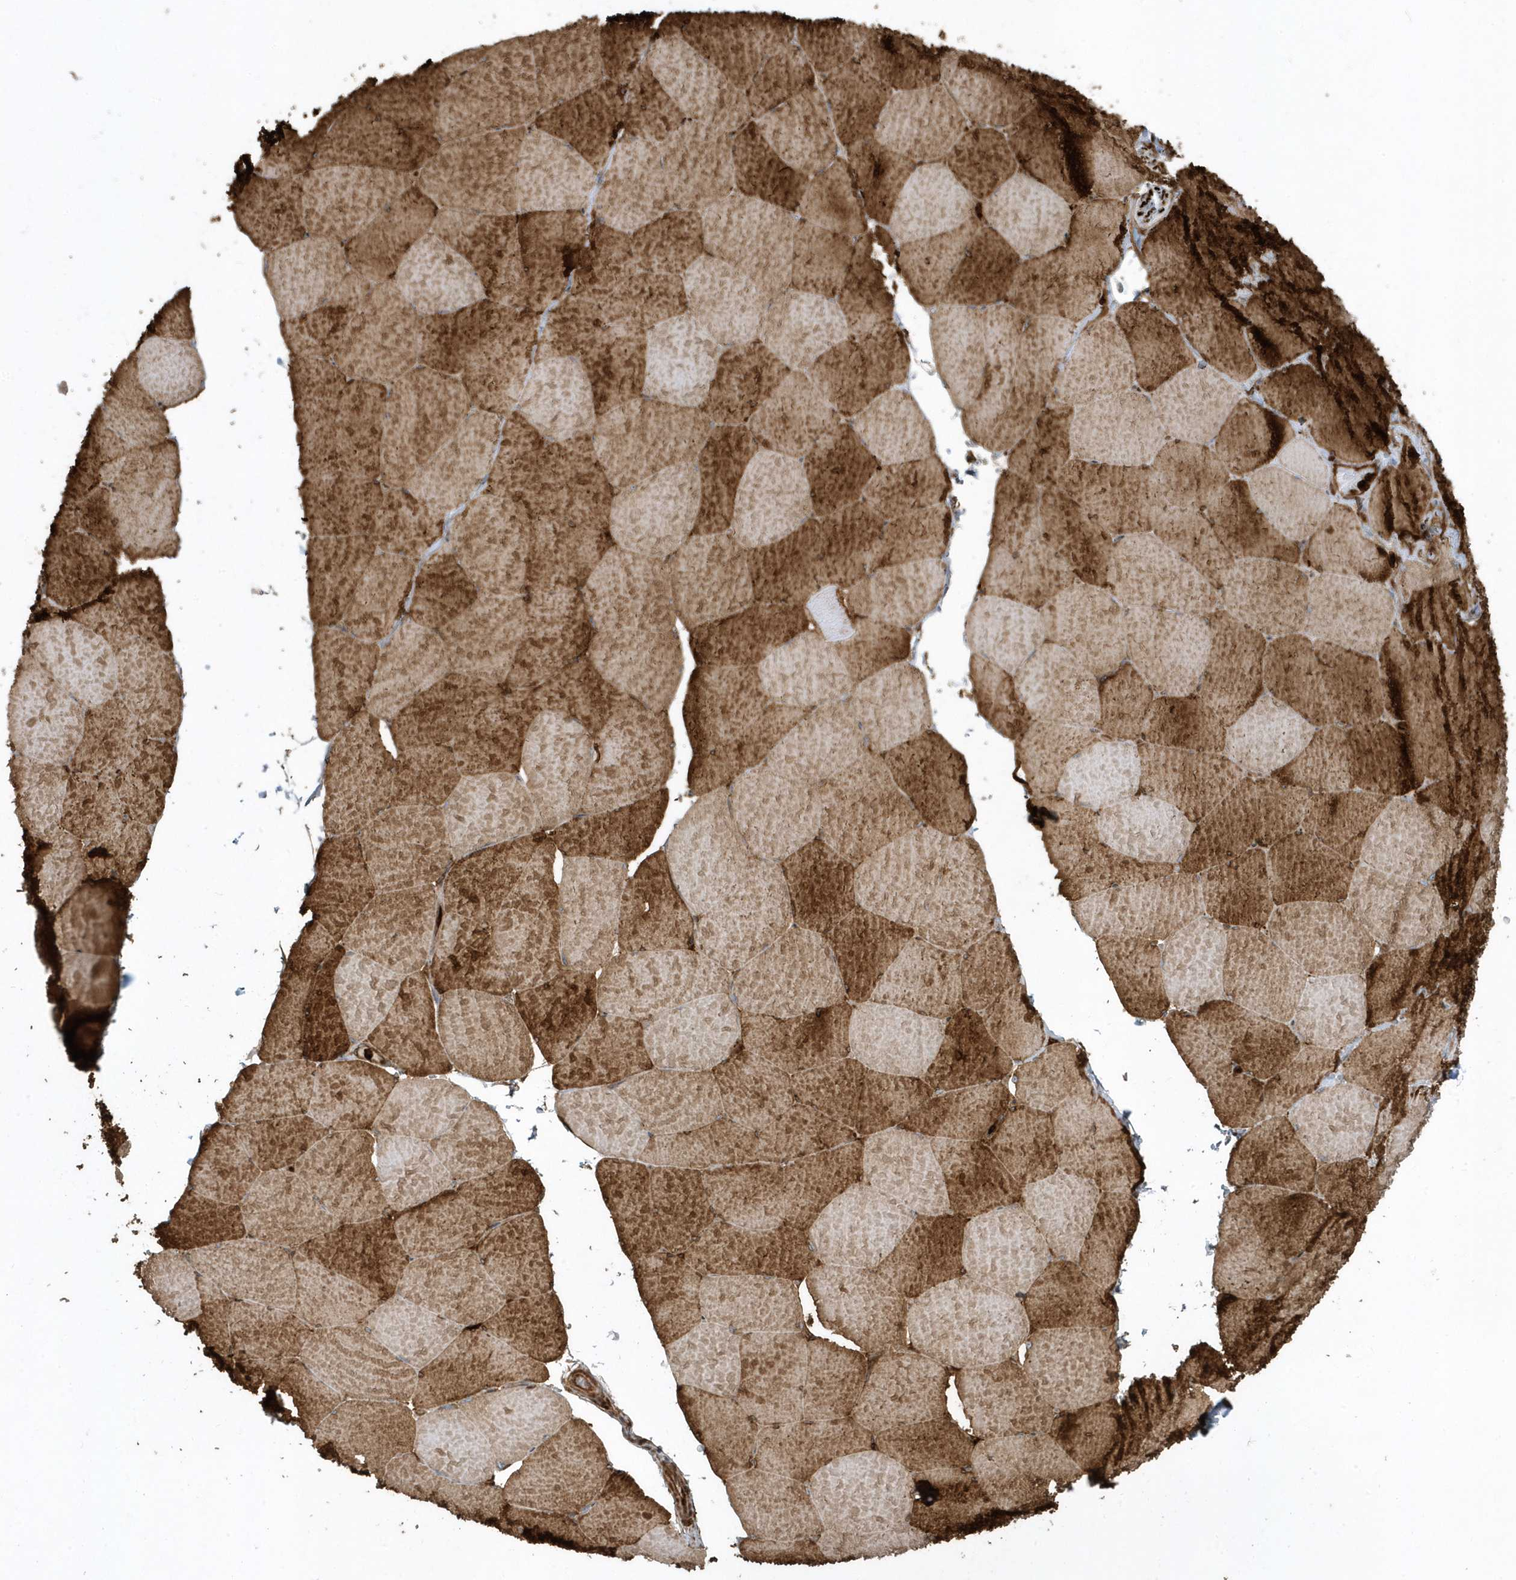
{"staining": {"intensity": "strong", "quantity": ">75%", "location": "cytoplasmic/membranous"}, "tissue": "skeletal muscle", "cell_type": "Myocytes", "image_type": "normal", "snomed": [{"axis": "morphology", "description": "Normal tissue, NOS"}, {"axis": "topography", "description": "Skeletal muscle"}, {"axis": "topography", "description": "Head-Neck"}], "caption": "Immunohistochemistry histopathology image of unremarkable skeletal muscle stained for a protein (brown), which demonstrates high levels of strong cytoplasmic/membranous positivity in about >75% of myocytes.", "gene": "CLCN6", "patient": {"sex": "male", "age": 66}}